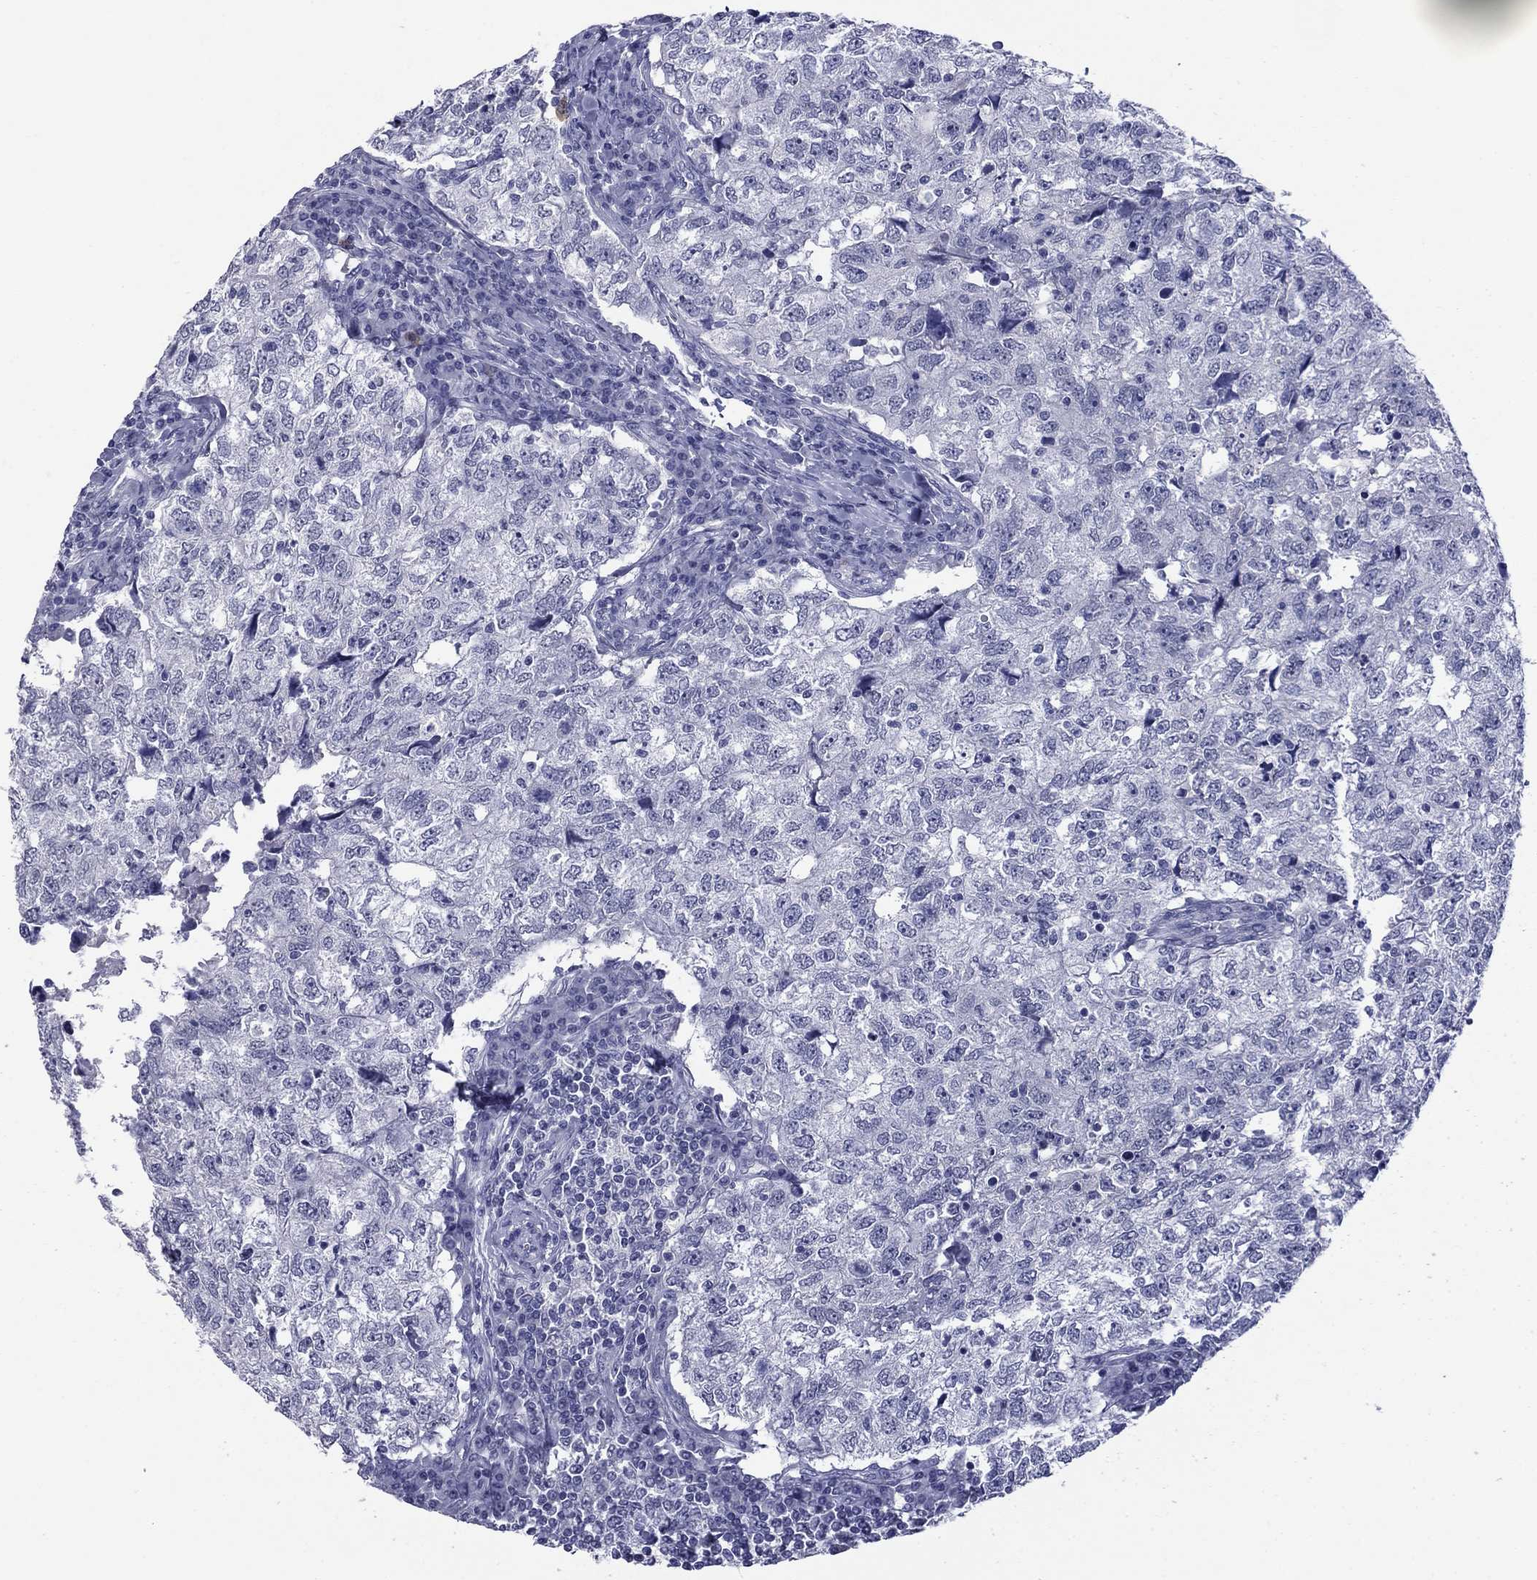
{"staining": {"intensity": "negative", "quantity": "none", "location": "none"}, "tissue": "breast cancer", "cell_type": "Tumor cells", "image_type": "cancer", "snomed": [{"axis": "morphology", "description": "Duct carcinoma"}, {"axis": "topography", "description": "Breast"}], "caption": "IHC of human breast cancer (intraductal carcinoma) reveals no staining in tumor cells.", "gene": "HAO1", "patient": {"sex": "female", "age": 30}}